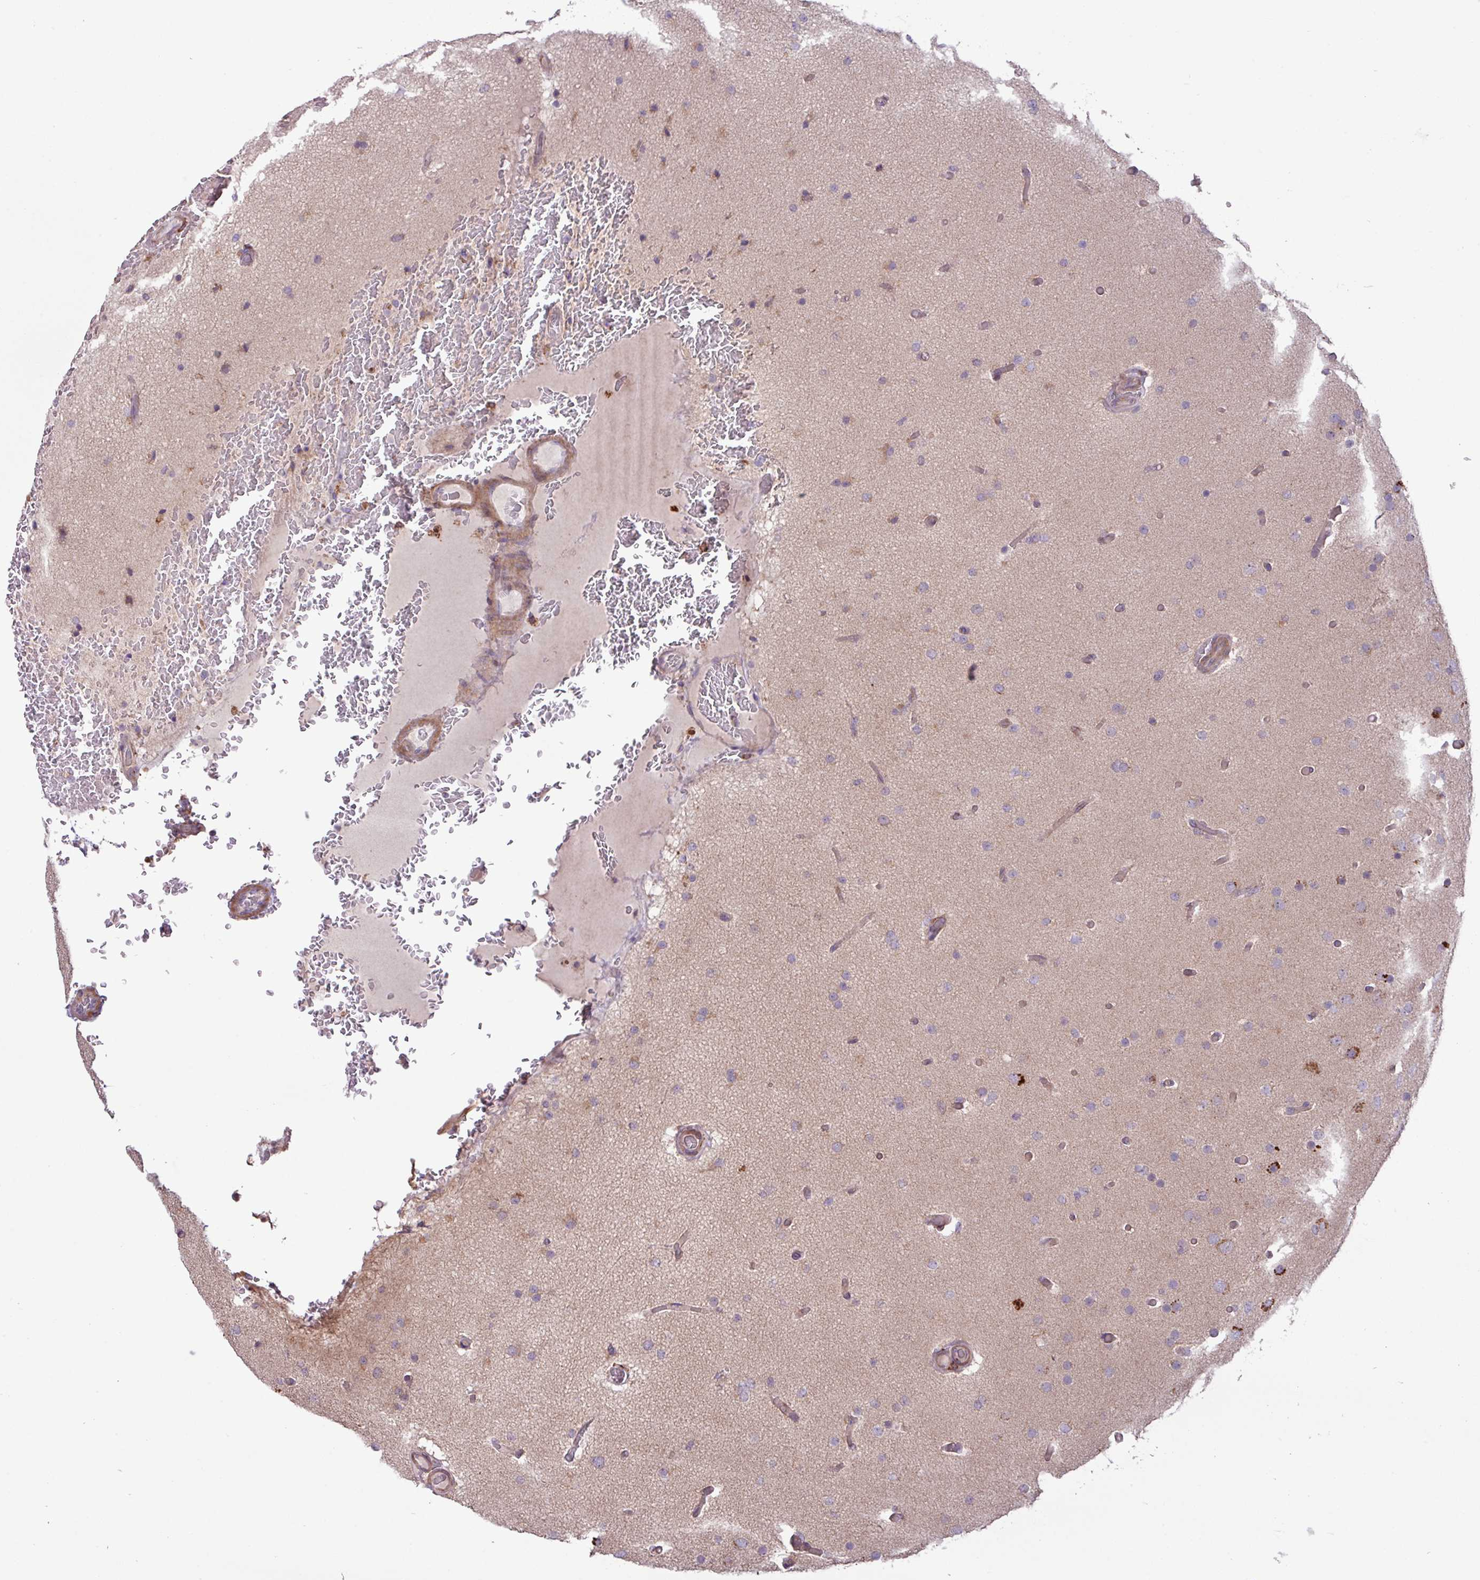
{"staining": {"intensity": "negative", "quantity": "none", "location": "none"}, "tissue": "glioma", "cell_type": "Tumor cells", "image_type": "cancer", "snomed": [{"axis": "morphology", "description": "Glioma, malignant, High grade"}, {"axis": "topography", "description": "Cerebral cortex"}], "caption": "This is an immunohistochemistry histopathology image of malignant glioma (high-grade). There is no staining in tumor cells.", "gene": "ARHGEF25", "patient": {"sex": "female", "age": 36}}